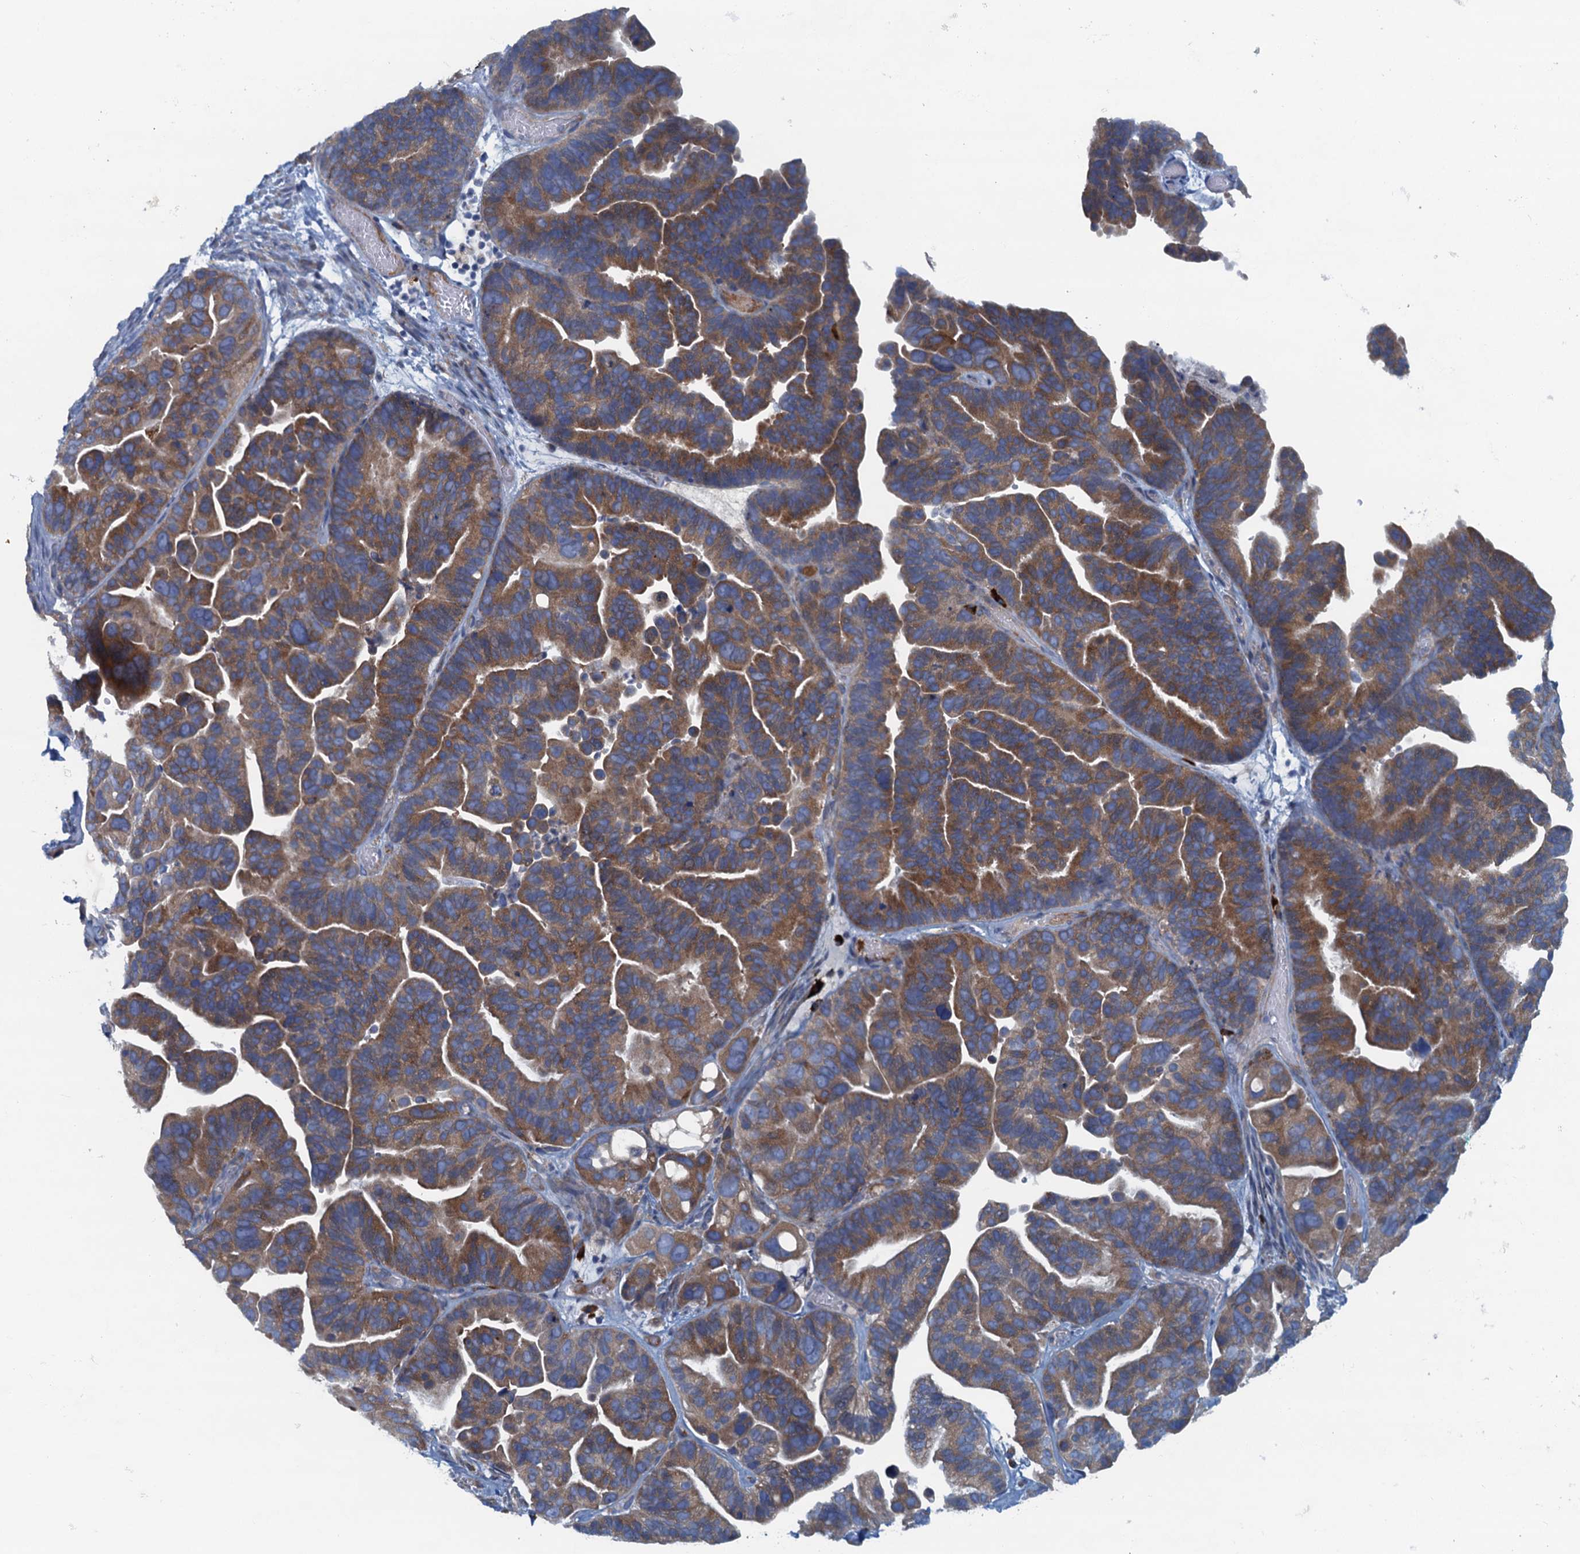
{"staining": {"intensity": "moderate", "quantity": ">75%", "location": "cytoplasmic/membranous"}, "tissue": "ovarian cancer", "cell_type": "Tumor cells", "image_type": "cancer", "snomed": [{"axis": "morphology", "description": "Cystadenocarcinoma, serous, NOS"}, {"axis": "topography", "description": "Ovary"}], "caption": "IHC (DAB) staining of human serous cystadenocarcinoma (ovarian) displays moderate cytoplasmic/membranous protein staining in approximately >75% of tumor cells. The protein of interest is shown in brown color, while the nuclei are stained blue.", "gene": "MYDGF", "patient": {"sex": "female", "age": 56}}